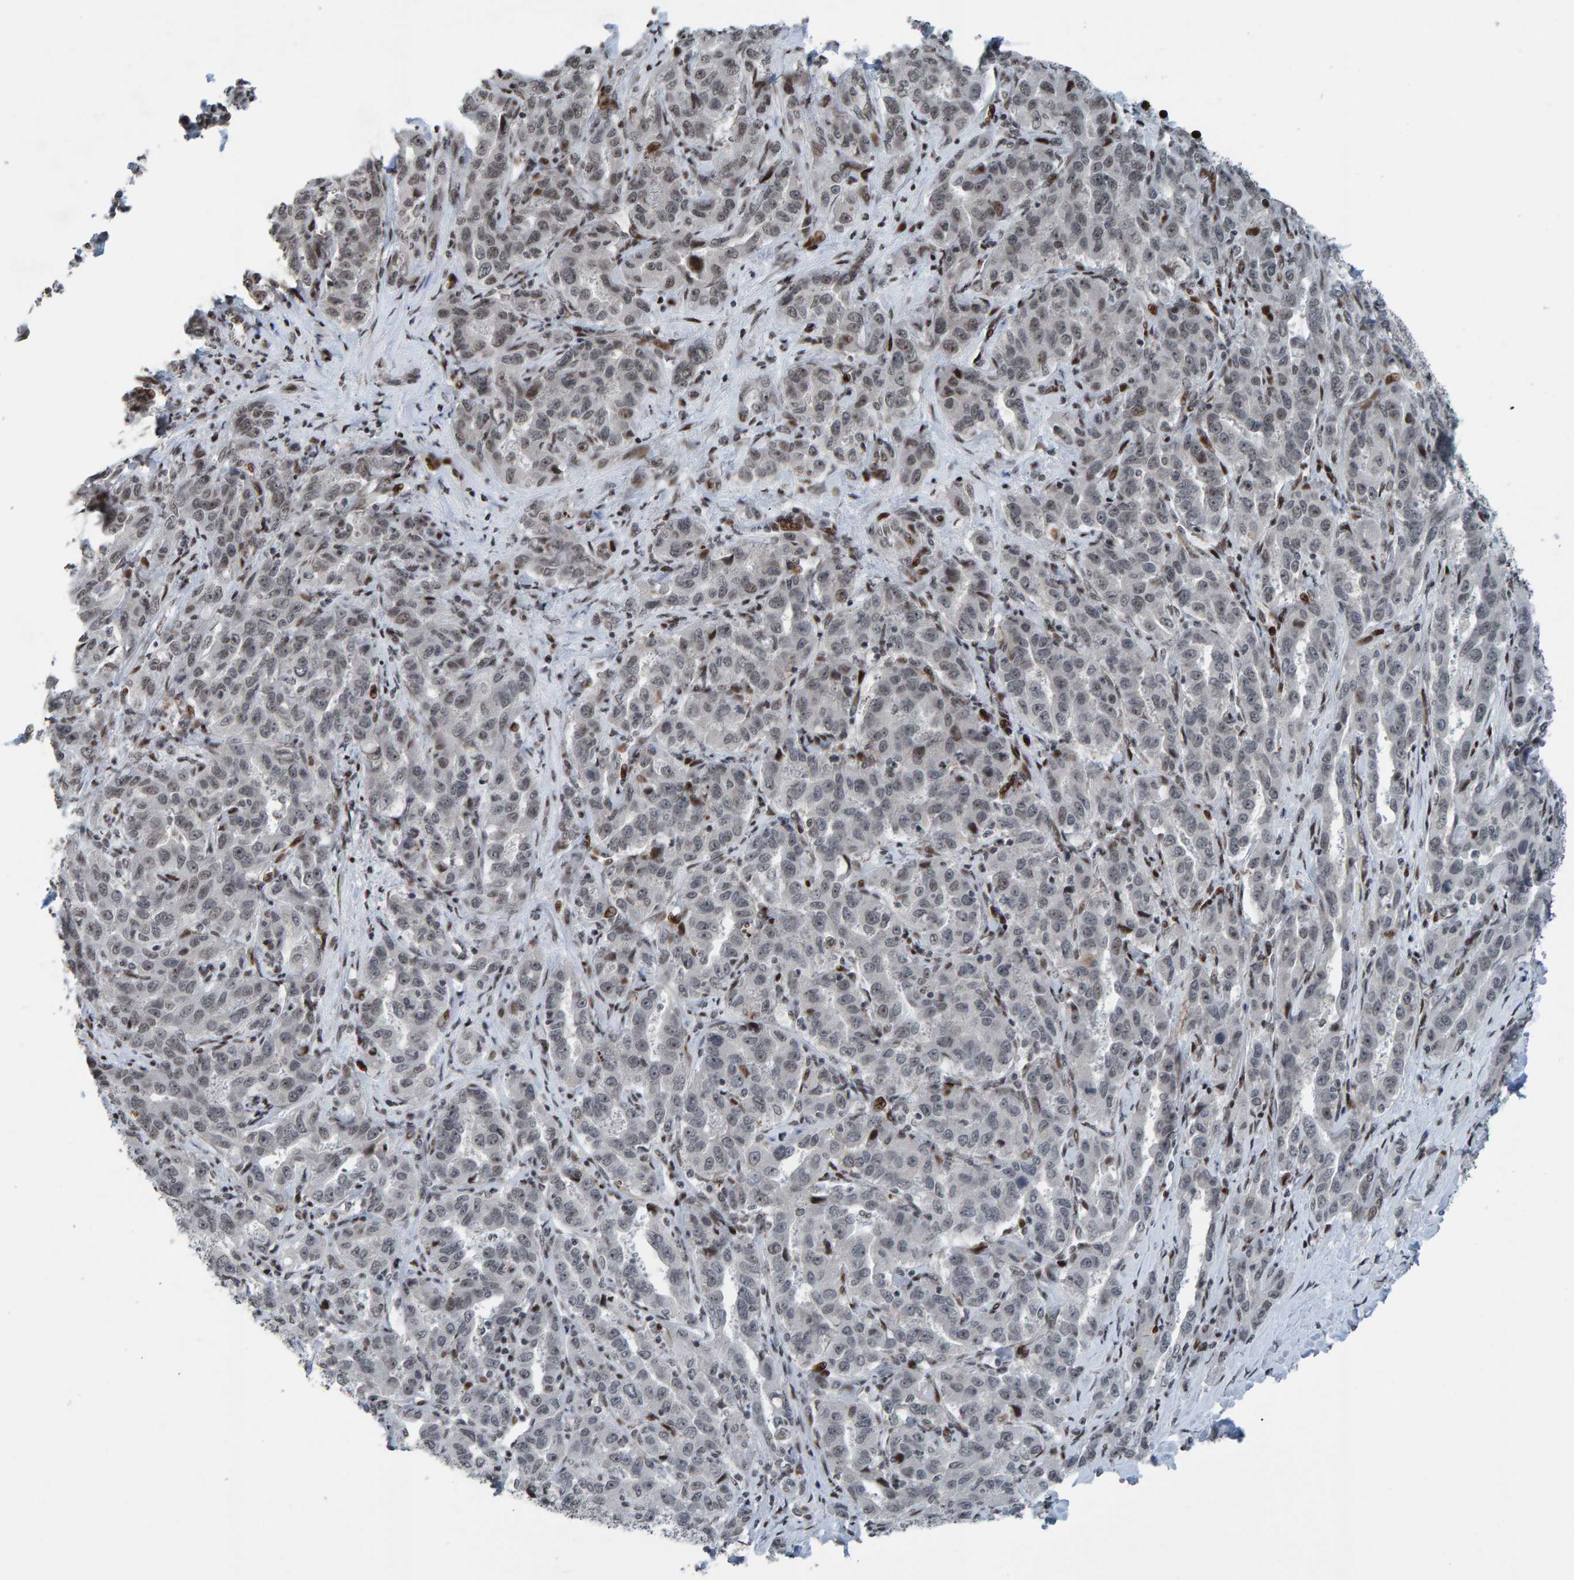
{"staining": {"intensity": "negative", "quantity": "none", "location": "none"}, "tissue": "liver cancer", "cell_type": "Tumor cells", "image_type": "cancer", "snomed": [{"axis": "morphology", "description": "Cholangiocarcinoma"}, {"axis": "topography", "description": "Liver"}], "caption": "Immunohistochemical staining of liver cancer (cholangiocarcinoma) reveals no significant positivity in tumor cells.", "gene": "ZNF366", "patient": {"sex": "male", "age": 59}}